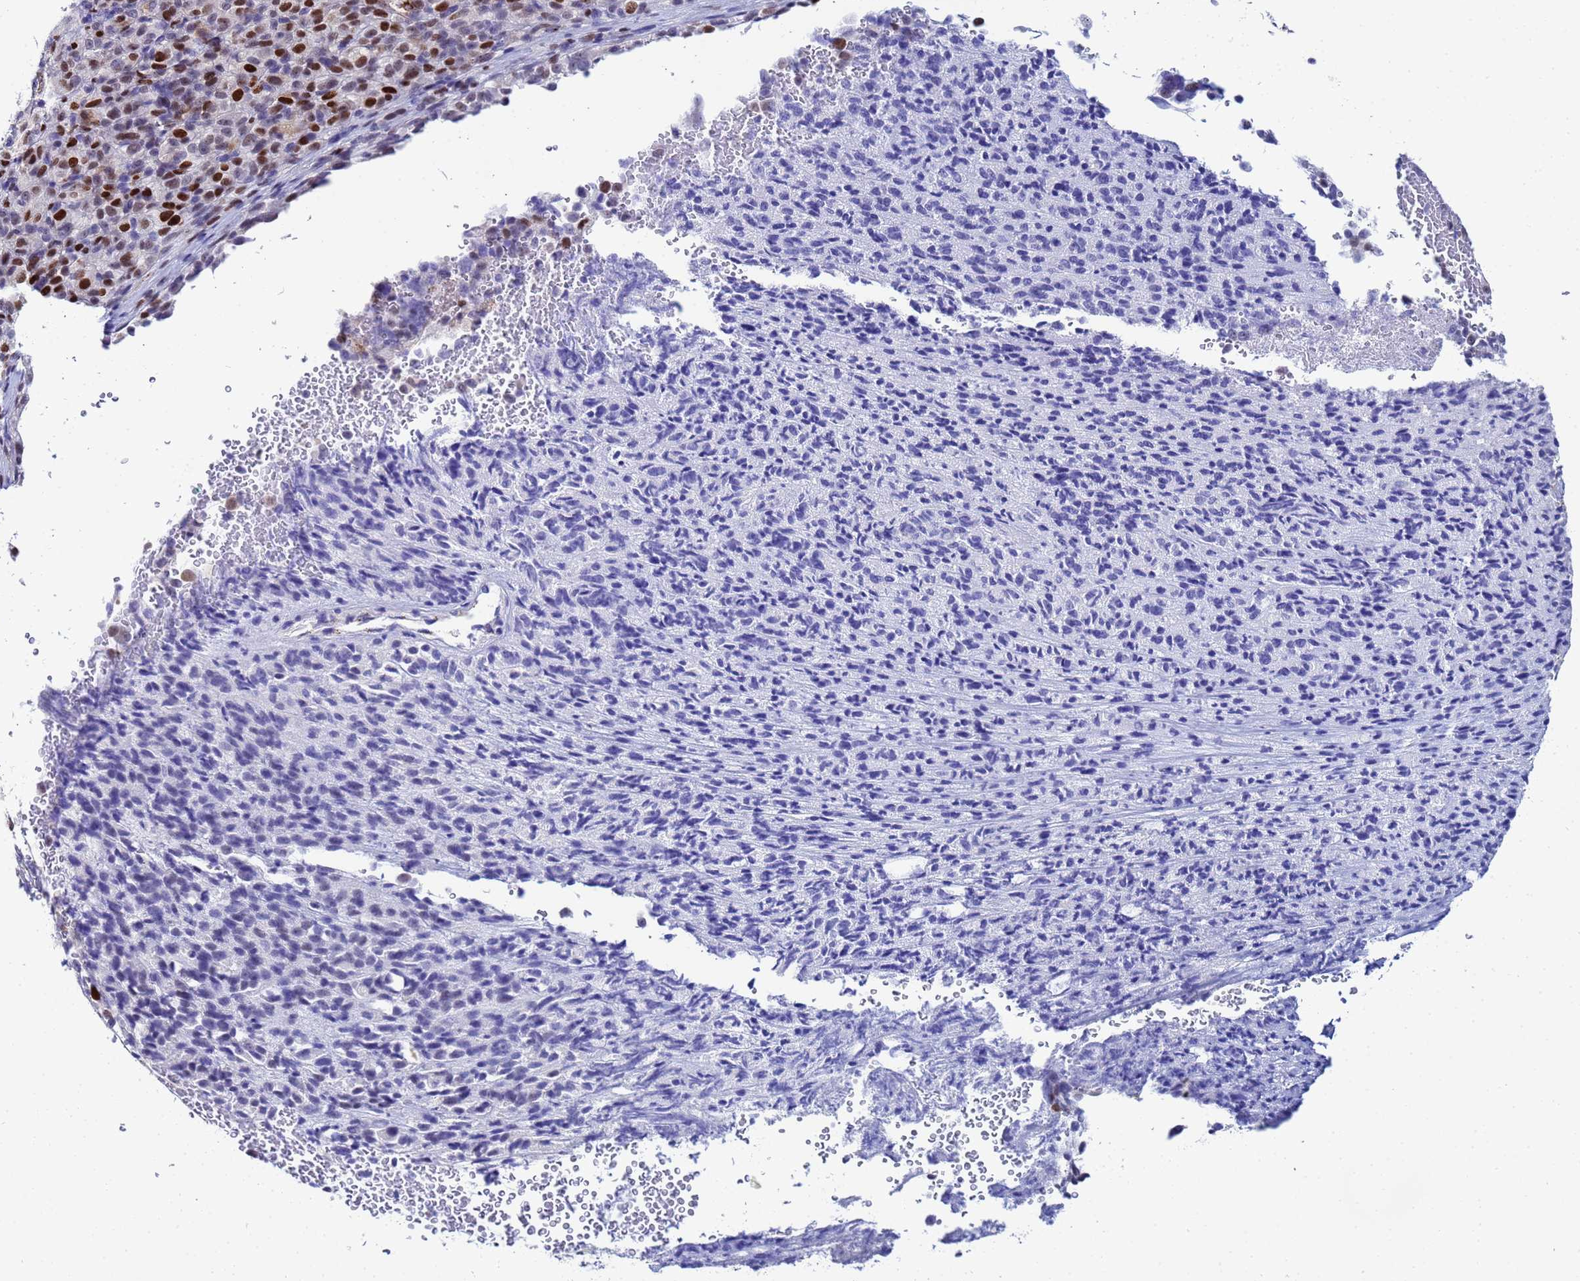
{"staining": {"intensity": "strong", "quantity": "<25%", "location": "nuclear"}, "tissue": "melanoma", "cell_type": "Tumor cells", "image_type": "cancer", "snomed": [{"axis": "morphology", "description": "Malignant melanoma, Metastatic site"}, {"axis": "topography", "description": "Brain"}], "caption": "There is medium levels of strong nuclear positivity in tumor cells of melanoma, as demonstrated by immunohistochemical staining (brown color).", "gene": "SLC25A37", "patient": {"sex": "female", "age": 56}}